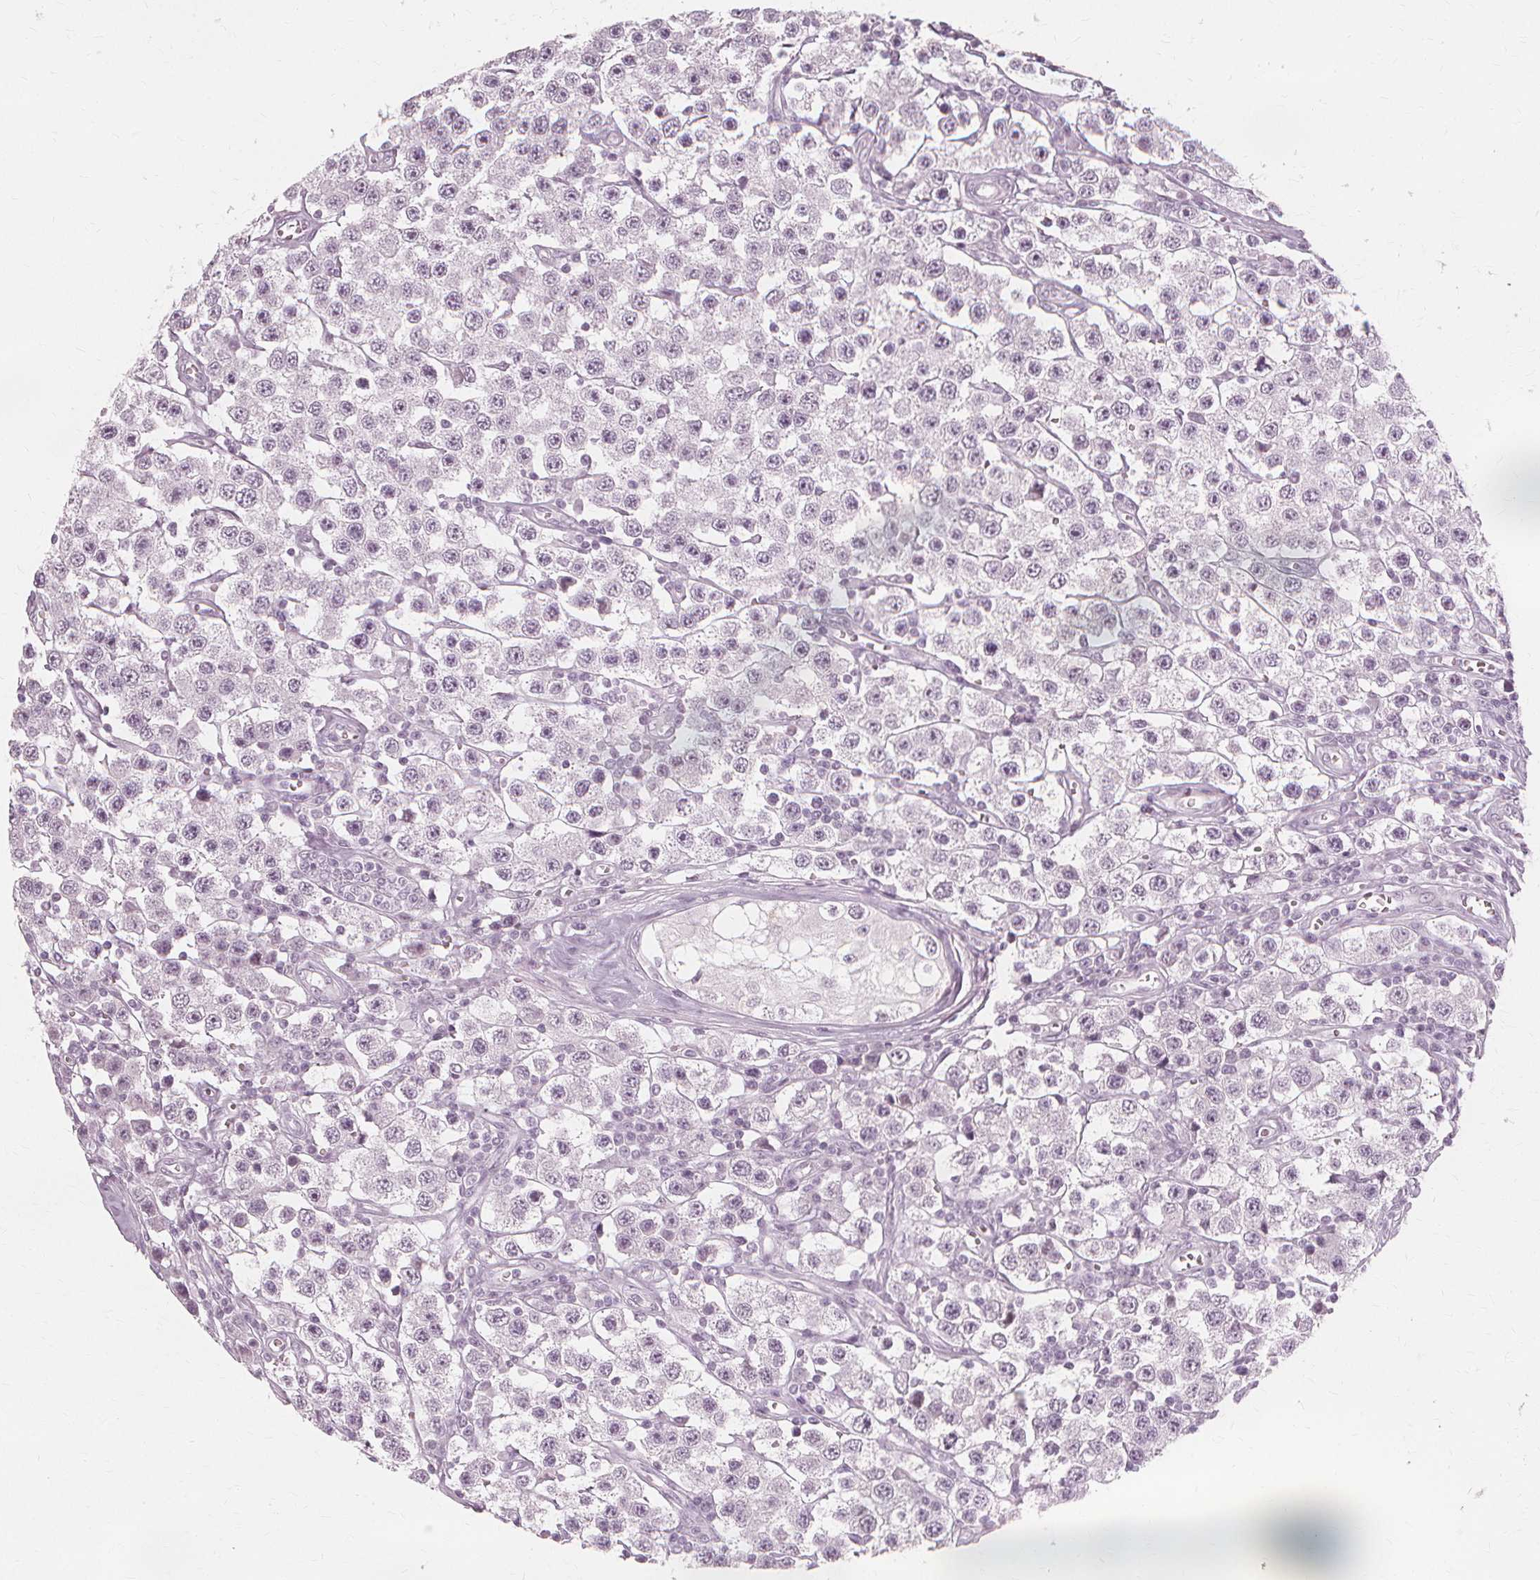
{"staining": {"intensity": "negative", "quantity": "none", "location": "none"}, "tissue": "testis cancer", "cell_type": "Tumor cells", "image_type": "cancer", "snomed": [{"axis": "morphology", "description": "Seminoma, NOS"}, {"axis": "topography", "description": "Testis"}], "caption": "This is an immunohistochemistry (IHC) micrograph of seminoma (testis). There is no expression in tumor cells.", "gene": "NXPE1", "patient": {"sex": "male", "age": 34}}